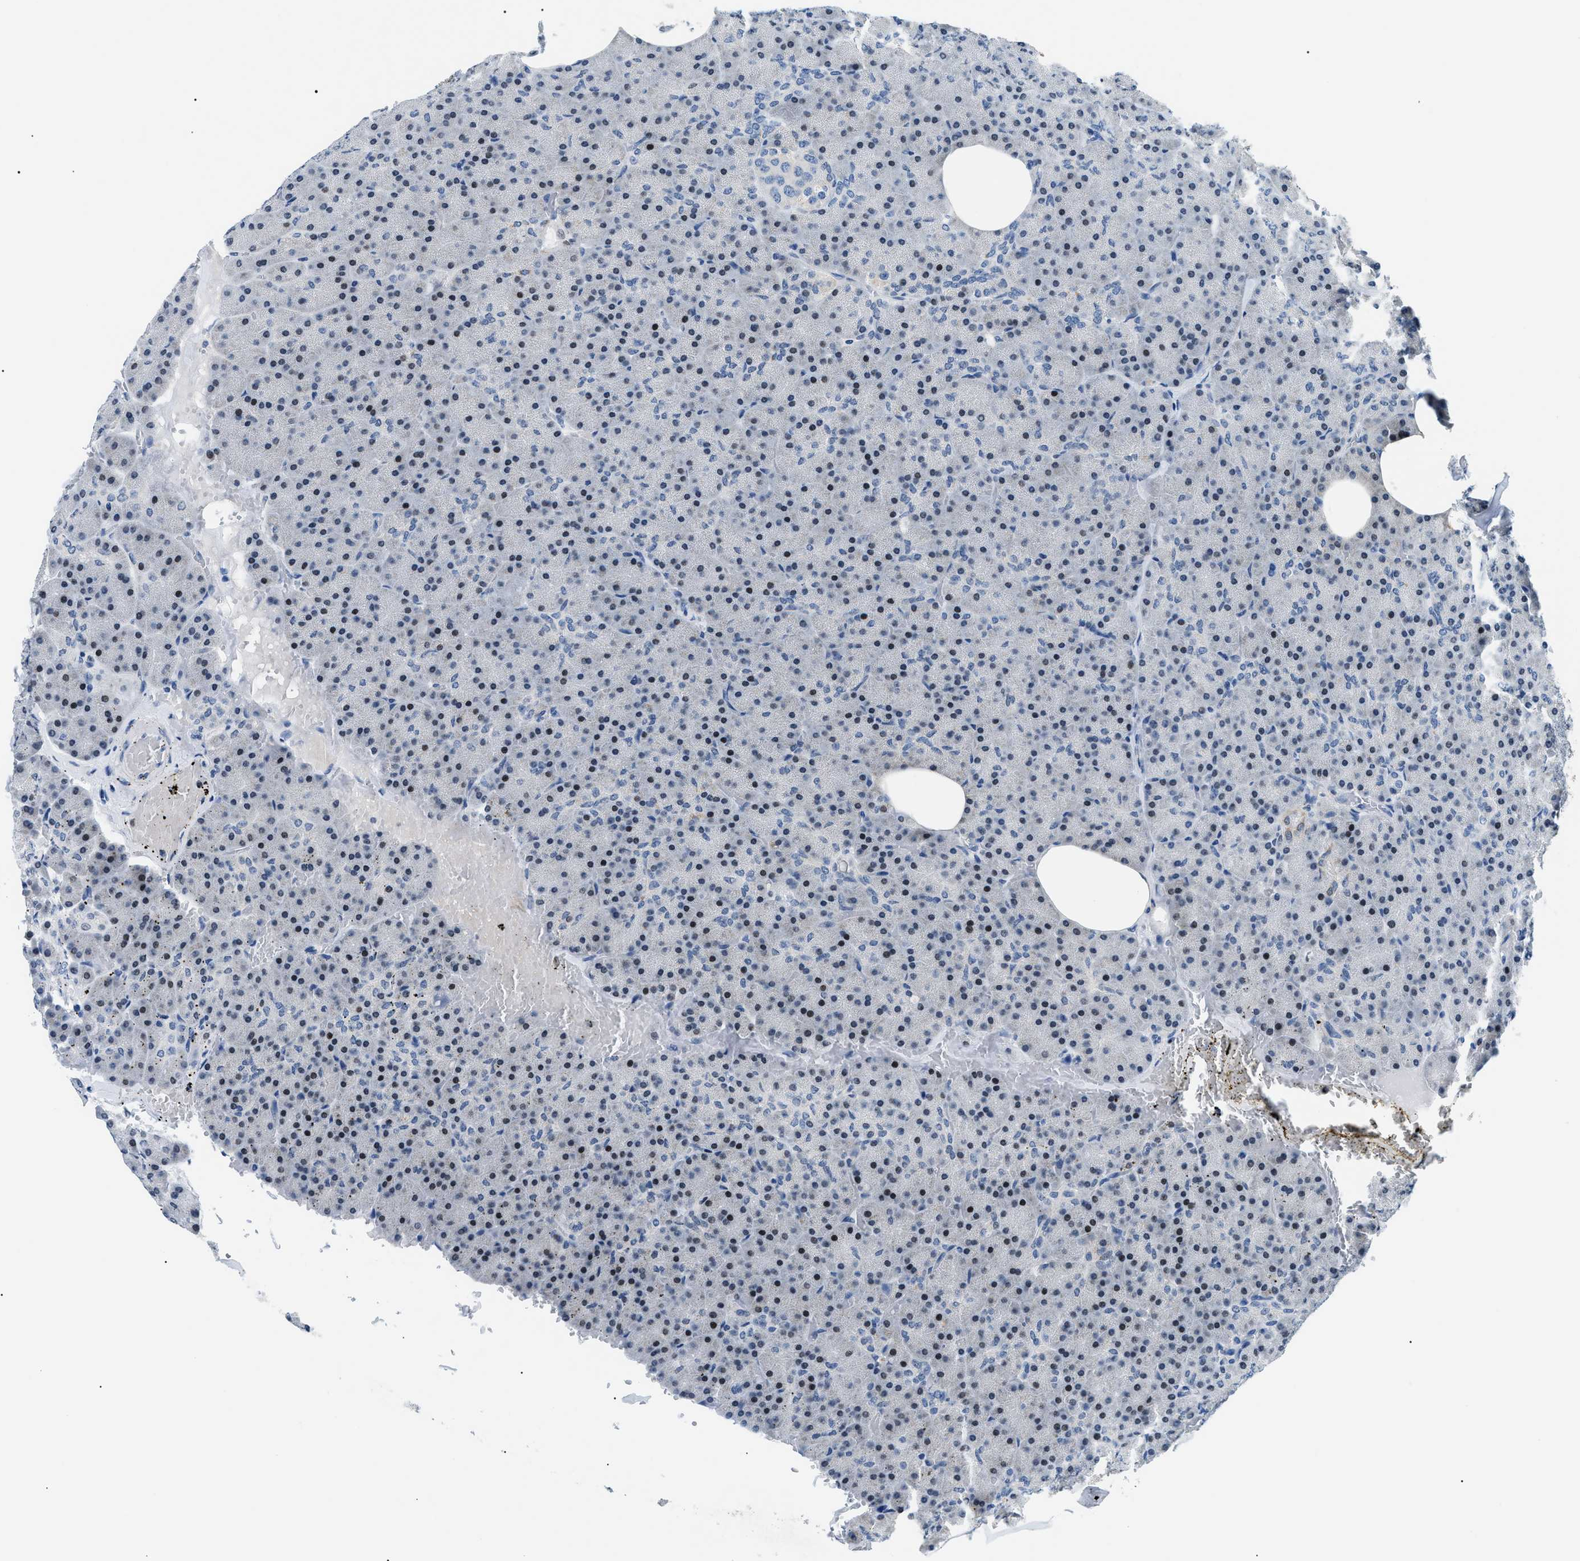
{"staining": {"intensity": "moderate", "quantity": "25%-75%", "location": "nuclear"}, "tissue": "pancreas", "cell_type": "Exocrine glandular cells", "image_type": "normal", "snomed": [{"axis": "morphology", "description": "Normal tissue, NOS"}, {"axis": "topography", "description": "Pancreas"}], "caption": "Protein expression analysis of unremarkable human pancreas reveals moderate nuclear positivity in about 25%-75% of exocrine glandular cells.", "gene": "SMARCC1", "patient": {"sex": "female", "age": 35}}